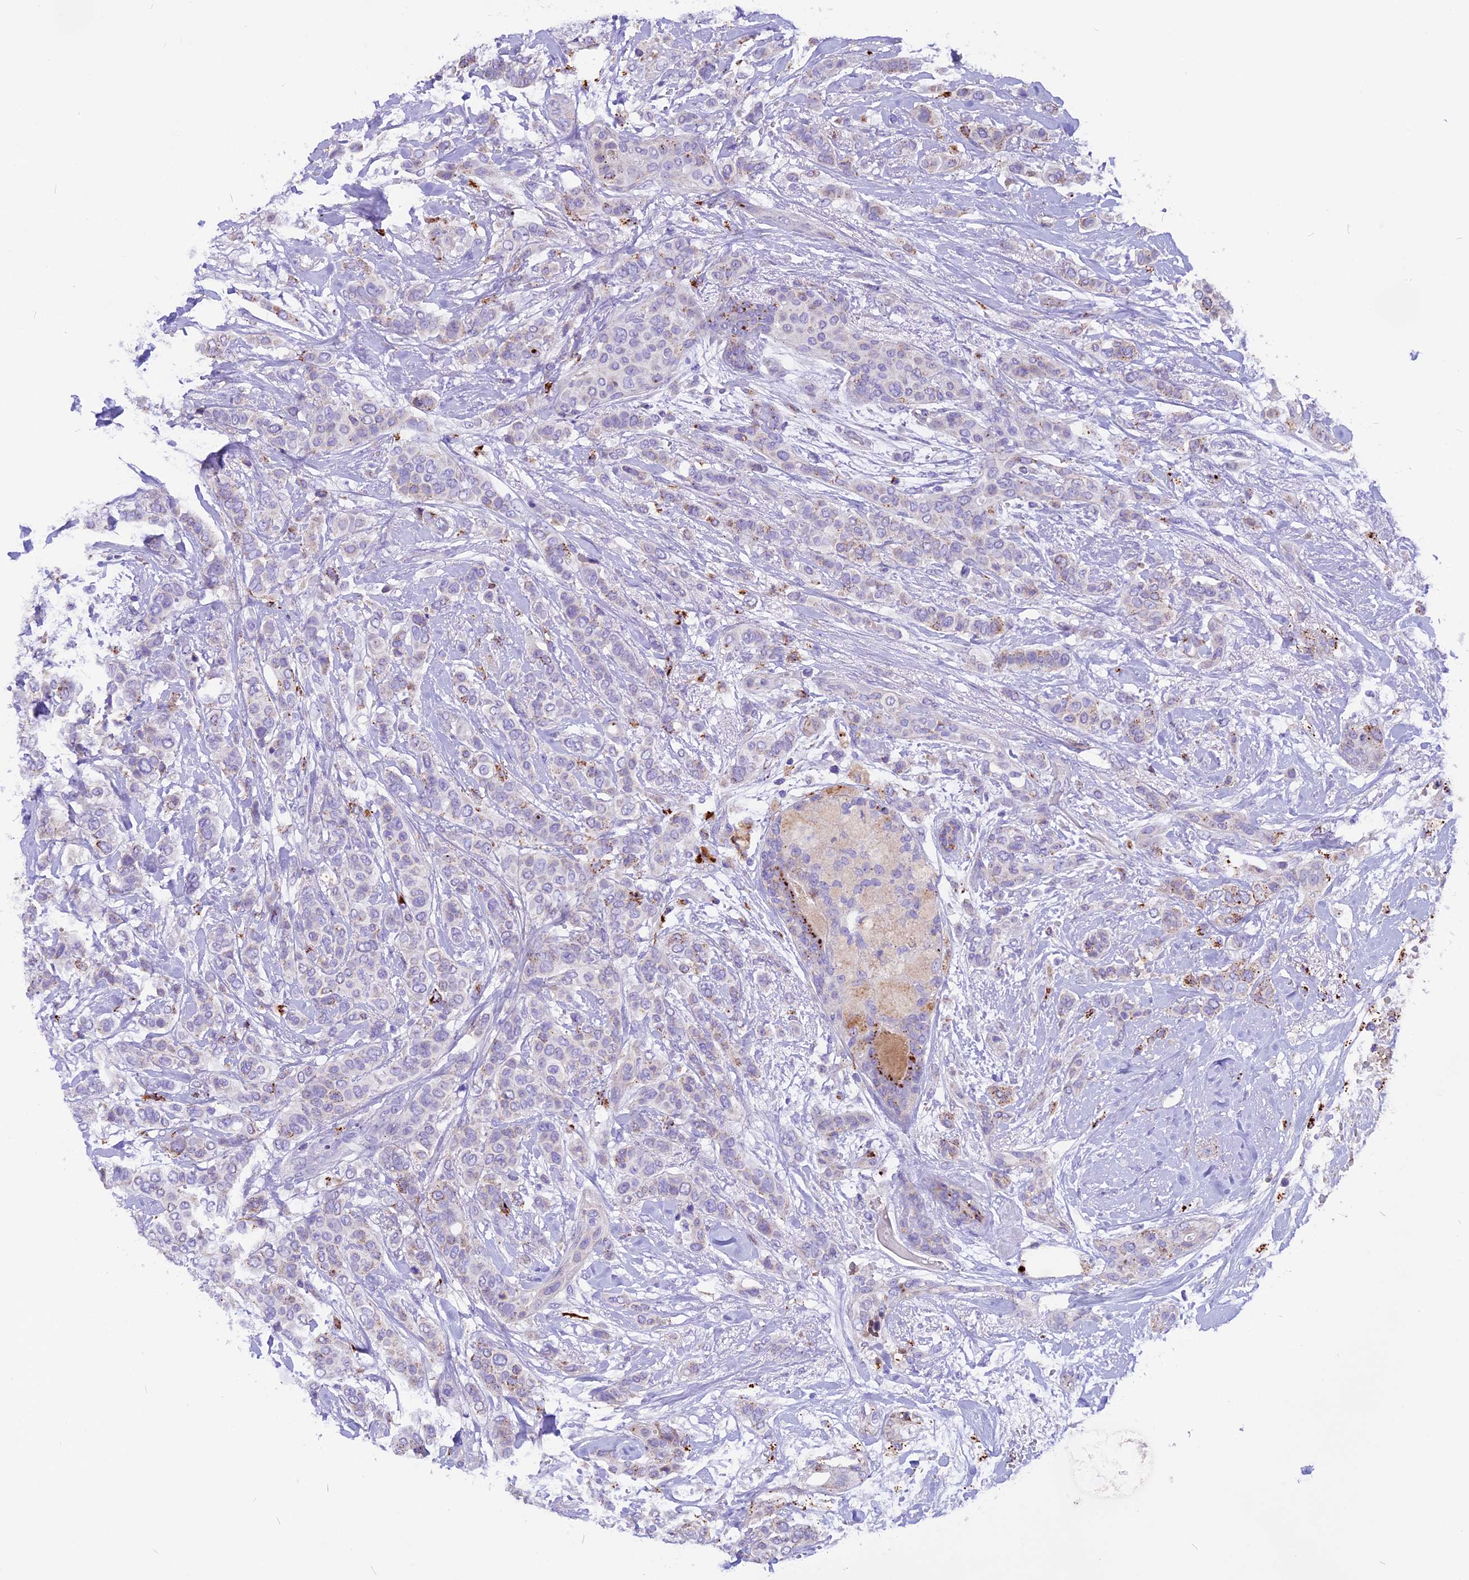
{"staining": {"intensity": "weak", "quantity": "<25%", "location": "cytoplasmic/membranous"}, "tissue": "breast cancer", "cell_type": "Tumor cells", "image_type": "cancer", "snomed": [{"axis": "morphology", "description": "Lobular carcinoma"}, {"axis": "topography", "description": "Breast"}], "caption": "Immunohistochemistry (IHC) image of breast cancer stained for a protein (brown), which reveals no staining in tumor cells.", "gene": "THRSP", "patient": {"sex": "female", "age": 51}}